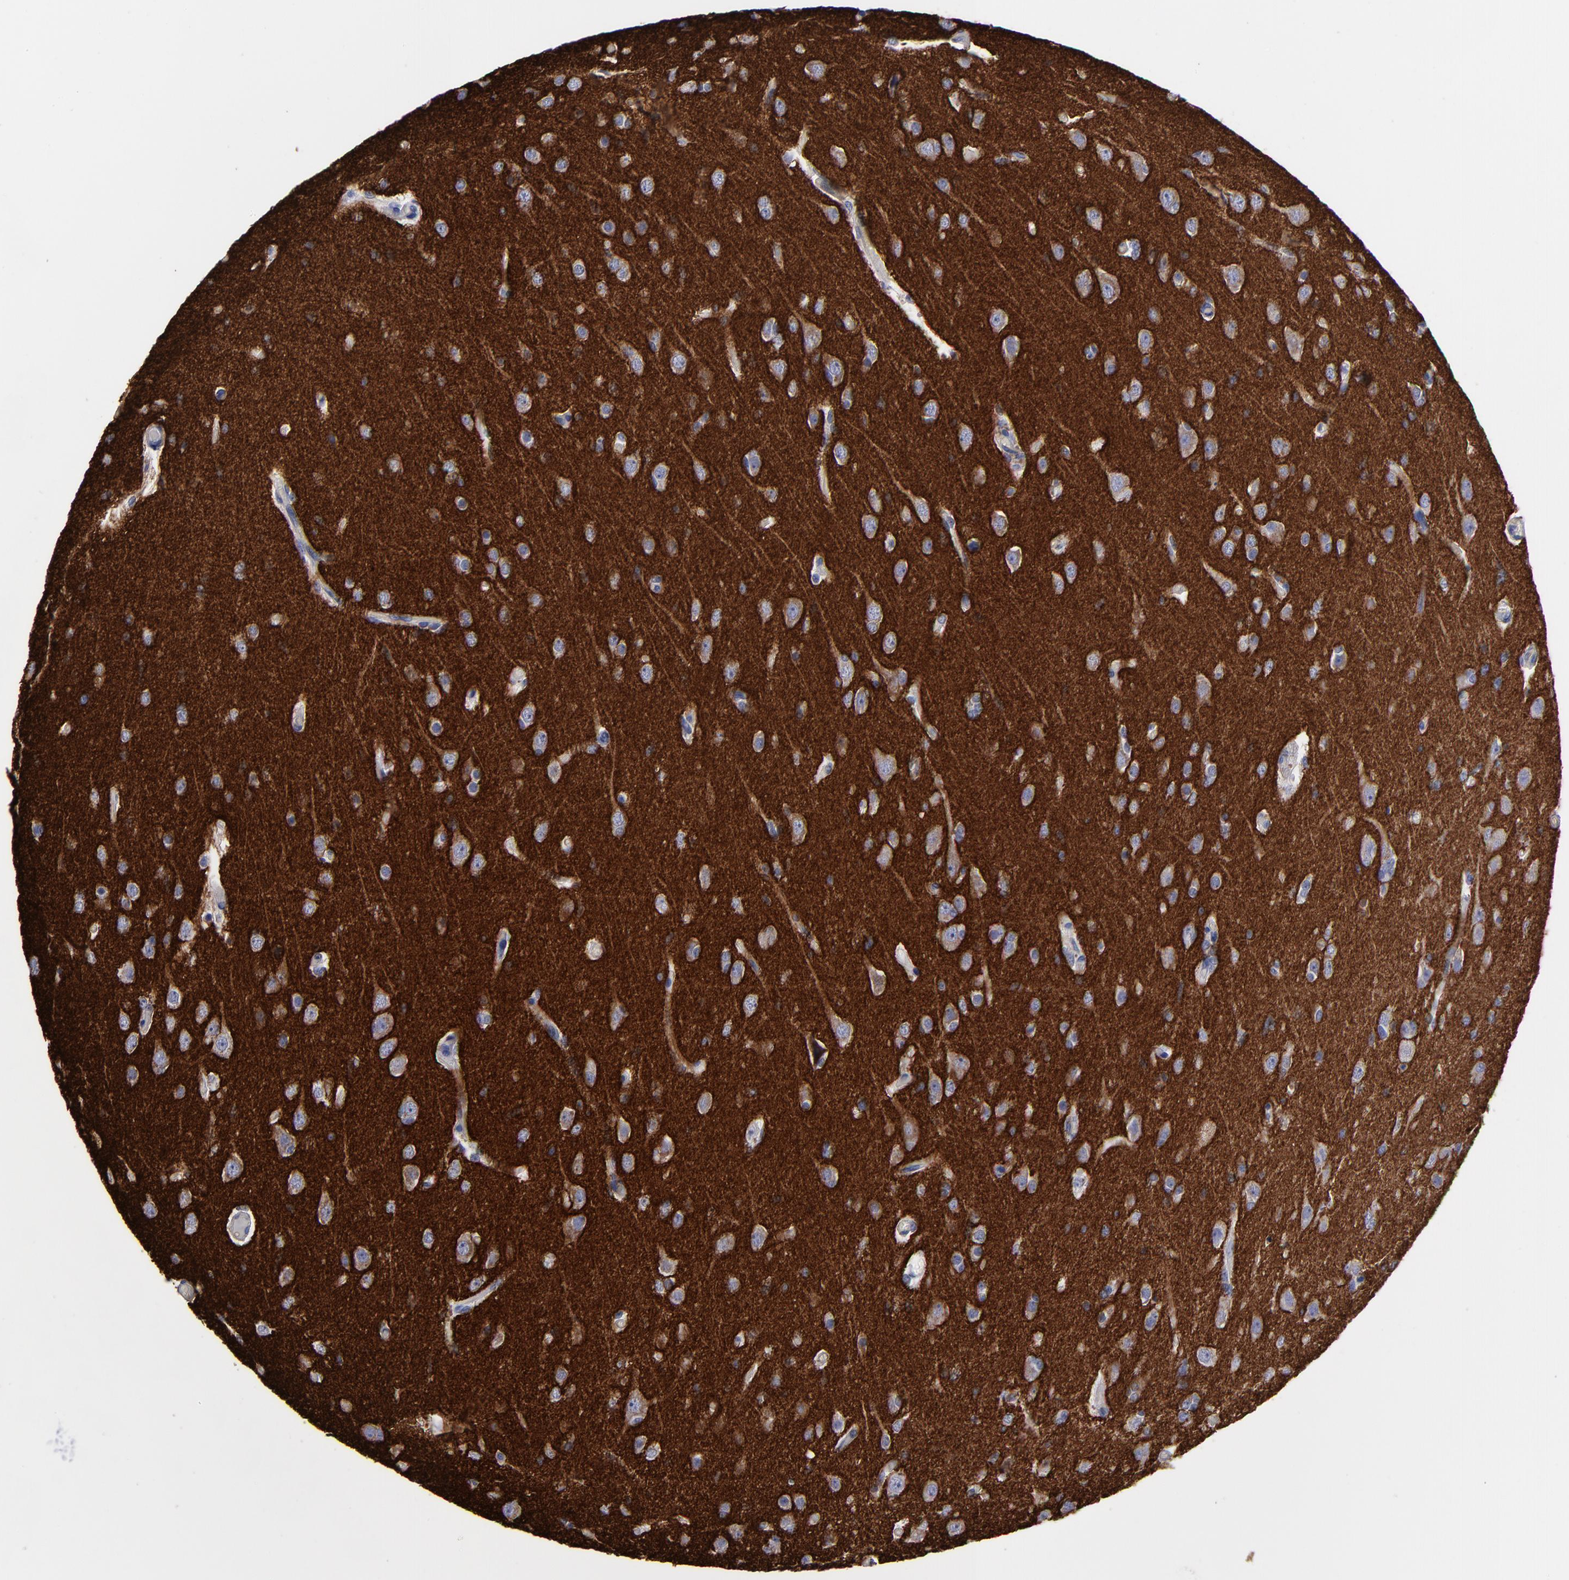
{"staining": {"intensity": "negative", "quantity": "none", "location": "none"}, "tissue": "glioma", "cell_type": "Tumor cells", "image_type": "cancer", "snomed": [{"axis": "morphology", "description": "Glioma, malignant, High grade"}, {"axis": "topography", "description": "Brain"}], "caption": "This is a image of immunohistochemistry (IHC) staining of high-grade glioma (malignant), which shows no positivity in tumor cells.", "gene": "CADM3", "patient": {"sex": "male", "age": 33}}